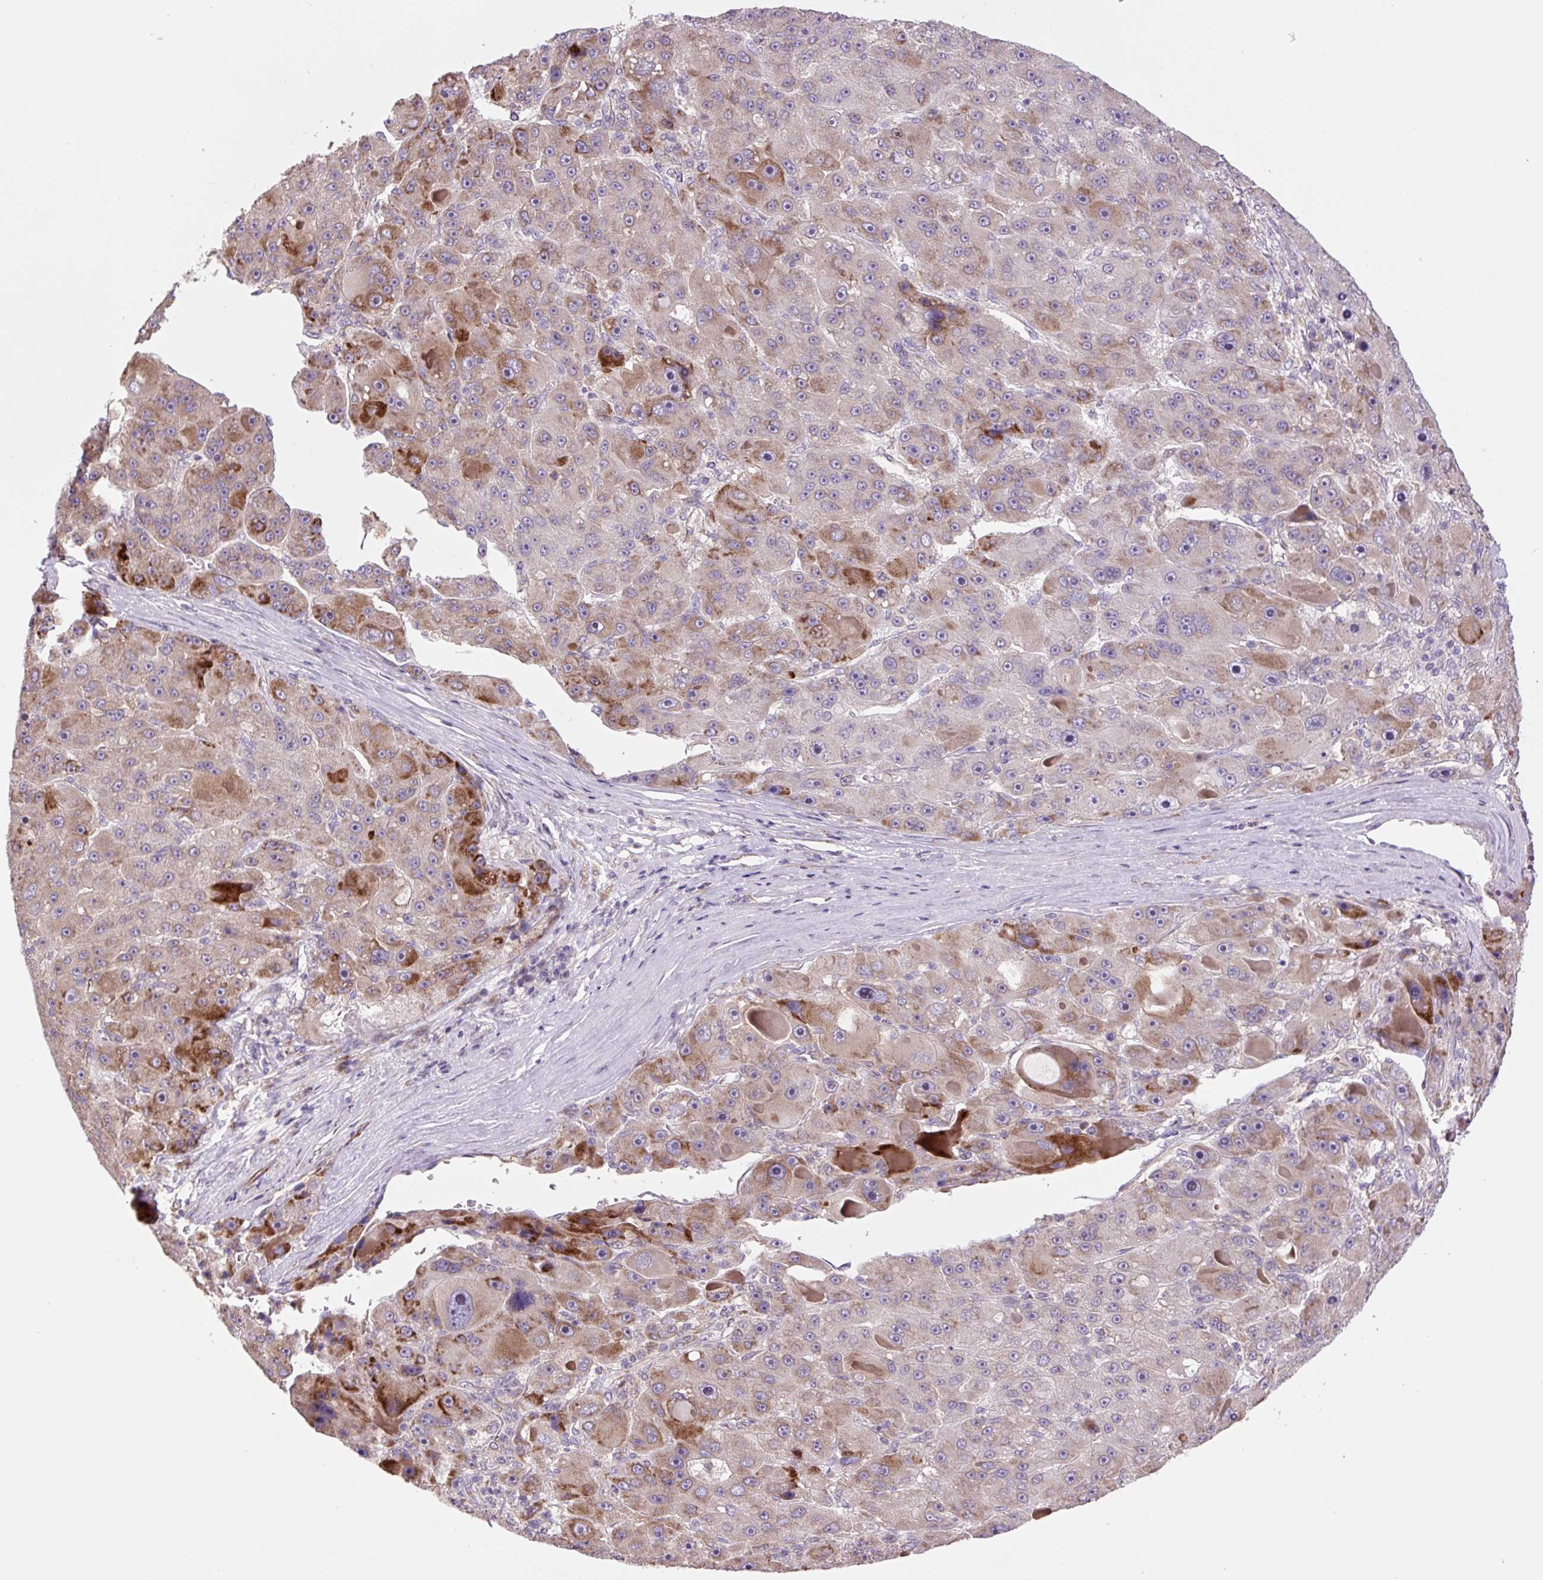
{"staining": {"intensity": "strong", "quantity": "<25%", "location": "cytoplasmic/membranous"}, "tissue": "liver cancer", "cell_type": "Tumor cells", "image_type": "cancer", "snomed": [{"axis": "morphology", "description": "Carcinoma, Hepatocellular, NOS"}, {"axis": "topography", "description": "Liver"}], "caption": "A brown stain highlights strong cytoplasmic/membranous staining of a protein in human liver hepatocellular carcinoma tumor cells.", "gene": "PLA2G4A", "patient": {"sex": "male", "age": 76}}